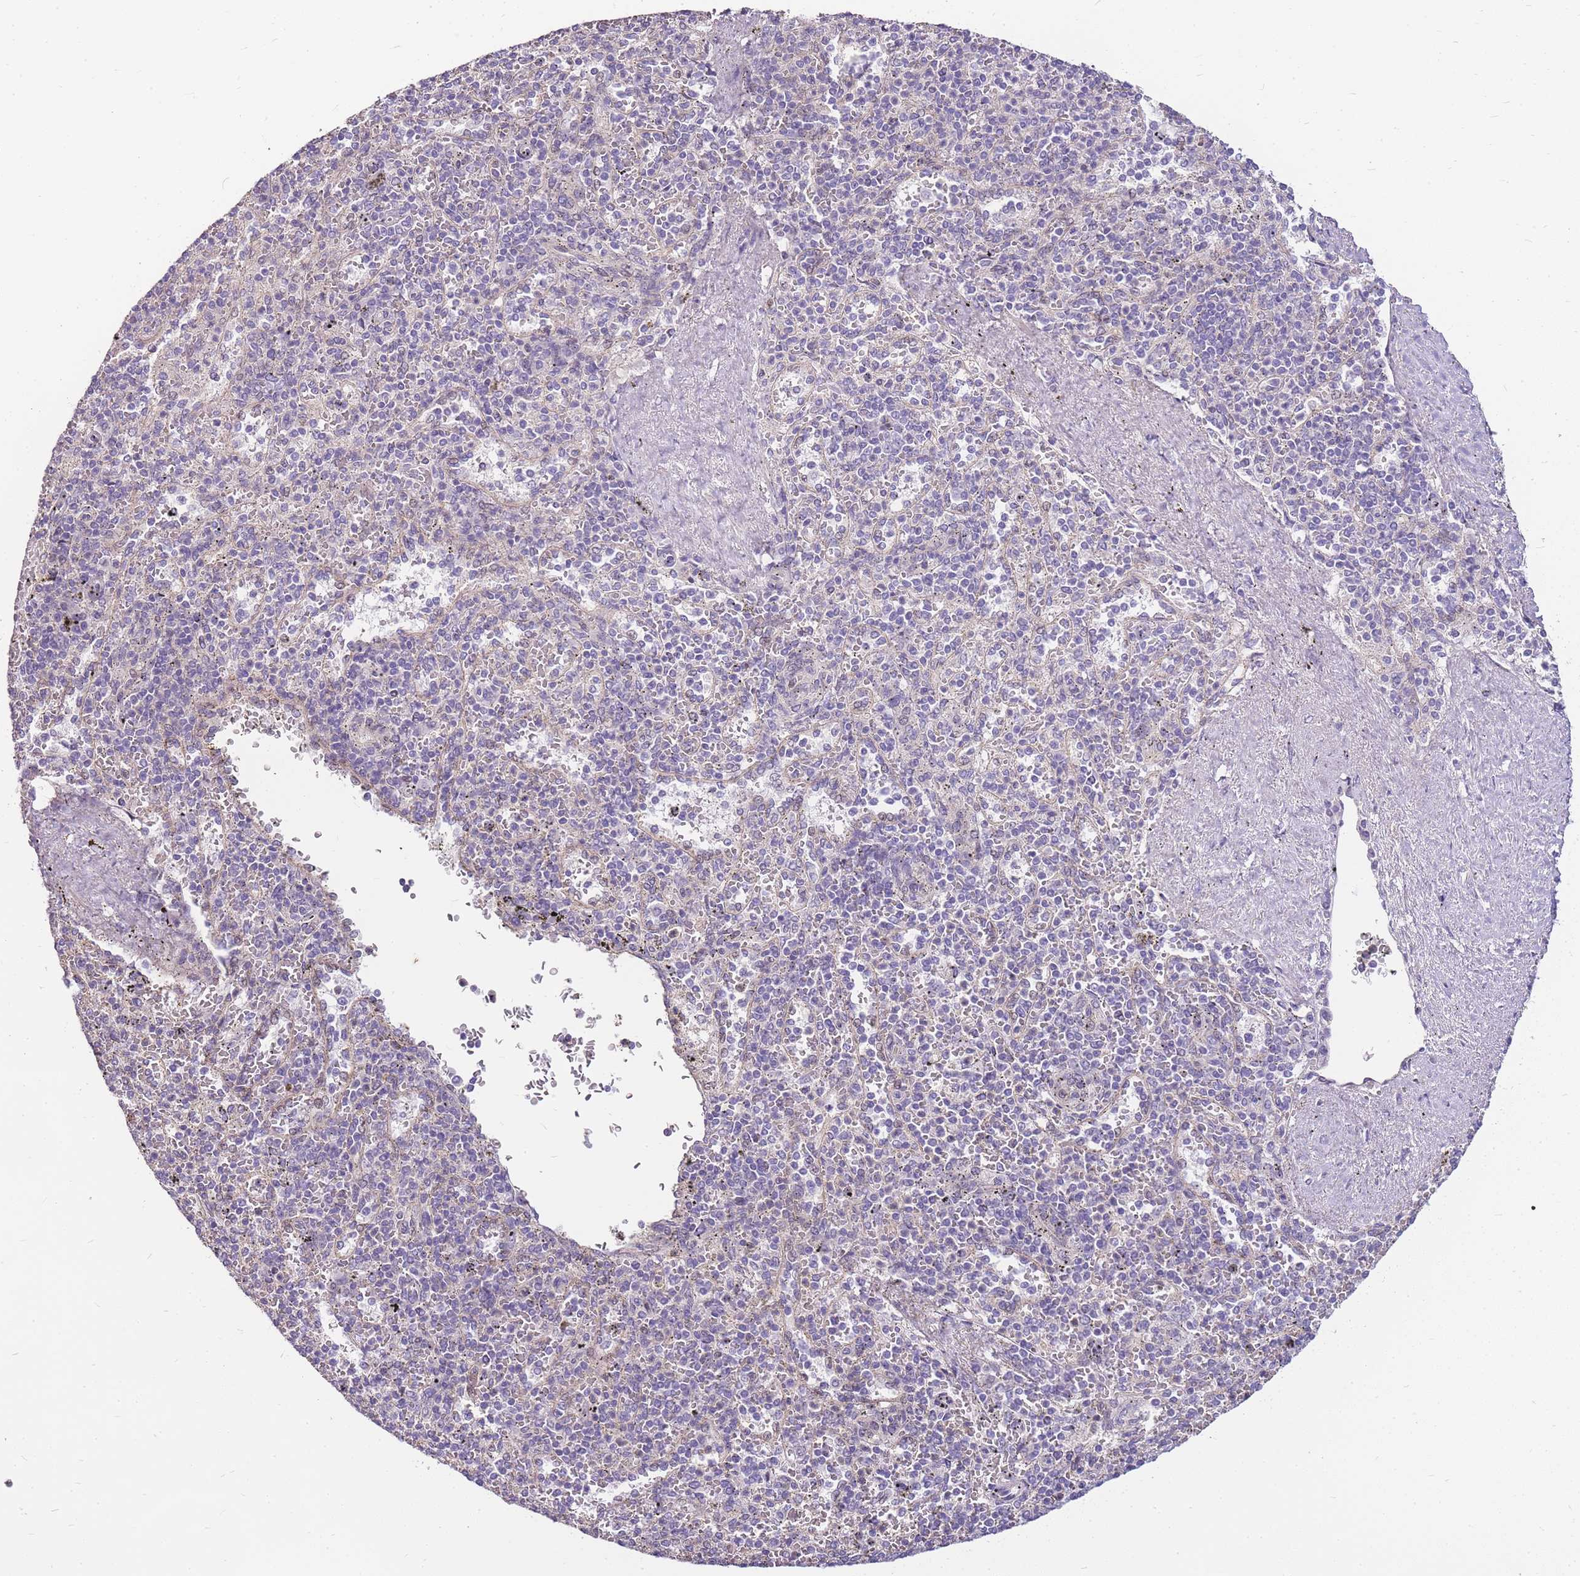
{"staining": {"intensity": "negative", "quantity": "none", "location": "none"}, "tissue": "spleen", "cell_type": "Cells in red pulp", "image_type": "normal", "snomed": [{"axis": "morphology", "description": "Normal tissue, NOS"}, {"axis": "topography", "description": "Spleen"}], "caption": "IHC micrograph of unremarkable human spleen stained for a protein (brown), which shows no positivity in cells in red pulp.", "gene": "CLBA1", "patient": {"sex": "male", "age": 82}}